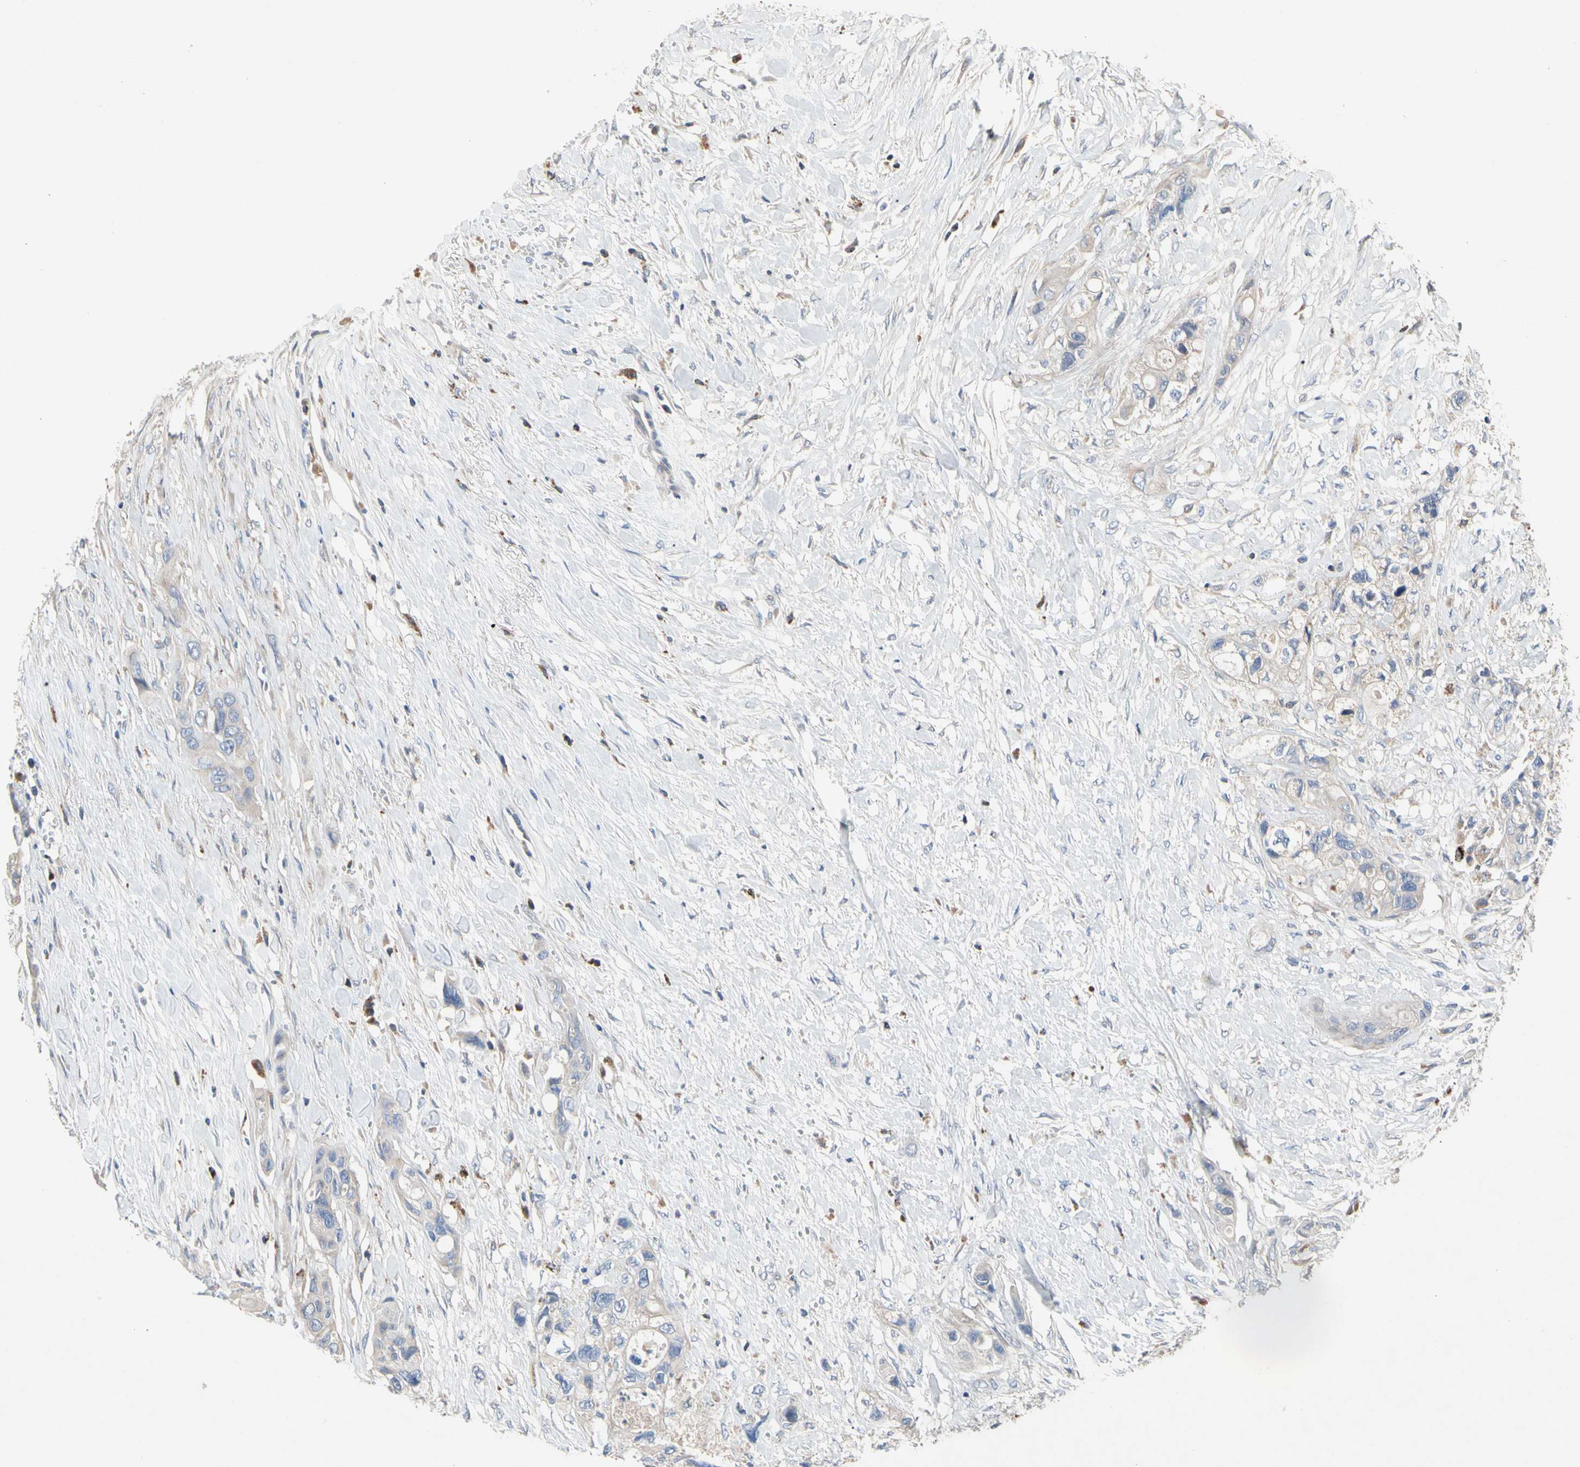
{"staining": {"intensity": "weak", "quantity": "<25%", "location": "cytoplasmic/membranous"}, "tissue": "colorectal cancer", "cell_type": "Tumor cells", "image_type": "cancer", "snomed": [{"axis": "morphology", "description": "Adenocarcinoma, NOS"}, {"axis": "topography", "description": "Colon"}], "caption": "The immunohistochemistry micrograph has no significant positivity in tumor cells of colorectal cancer (adenocarcinoma) tissue.", "gene": "ADA2", "patient": {"sex": "female", "age": 57}}